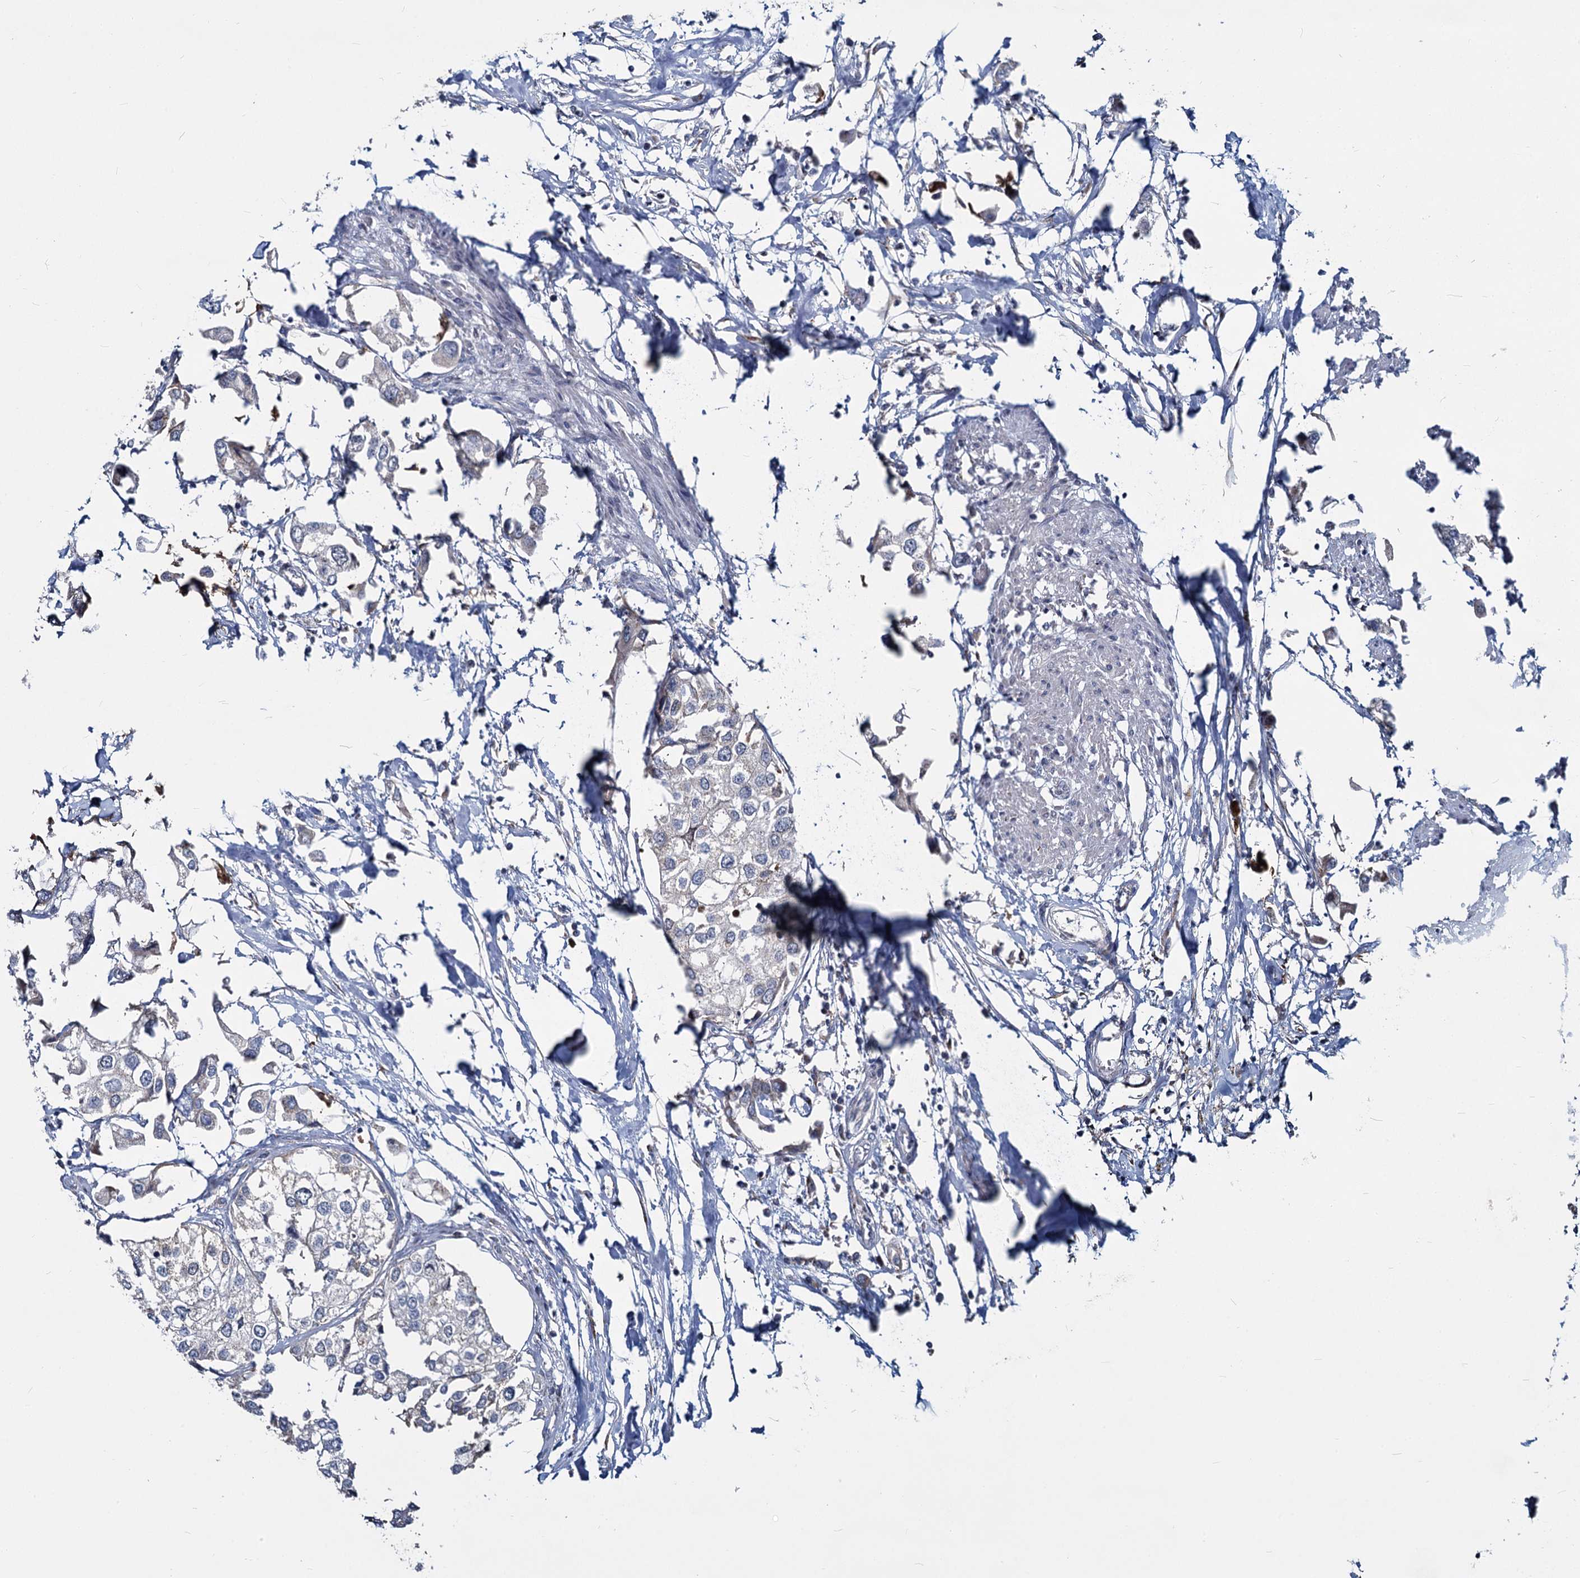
{"staining": {"intensity": "negative", "quantity": "none", "location": "none"}, "tissue": "urothelial cancer", "cell_type": "Tumor cells", "image_type": "cancer", "snomed": [{"axis": "morphology", "description": "Urothelial carcinoma, High grade"}, {"axis": "topography", "description": "Urinary bladder"}], "caption": "Micrograph shows no protein positivity in tumor cells of urothelial carcinoma (high-grade) tissue.", "gene": "DCUN1D2", "patient": {"sex": "male", "age": 64}}